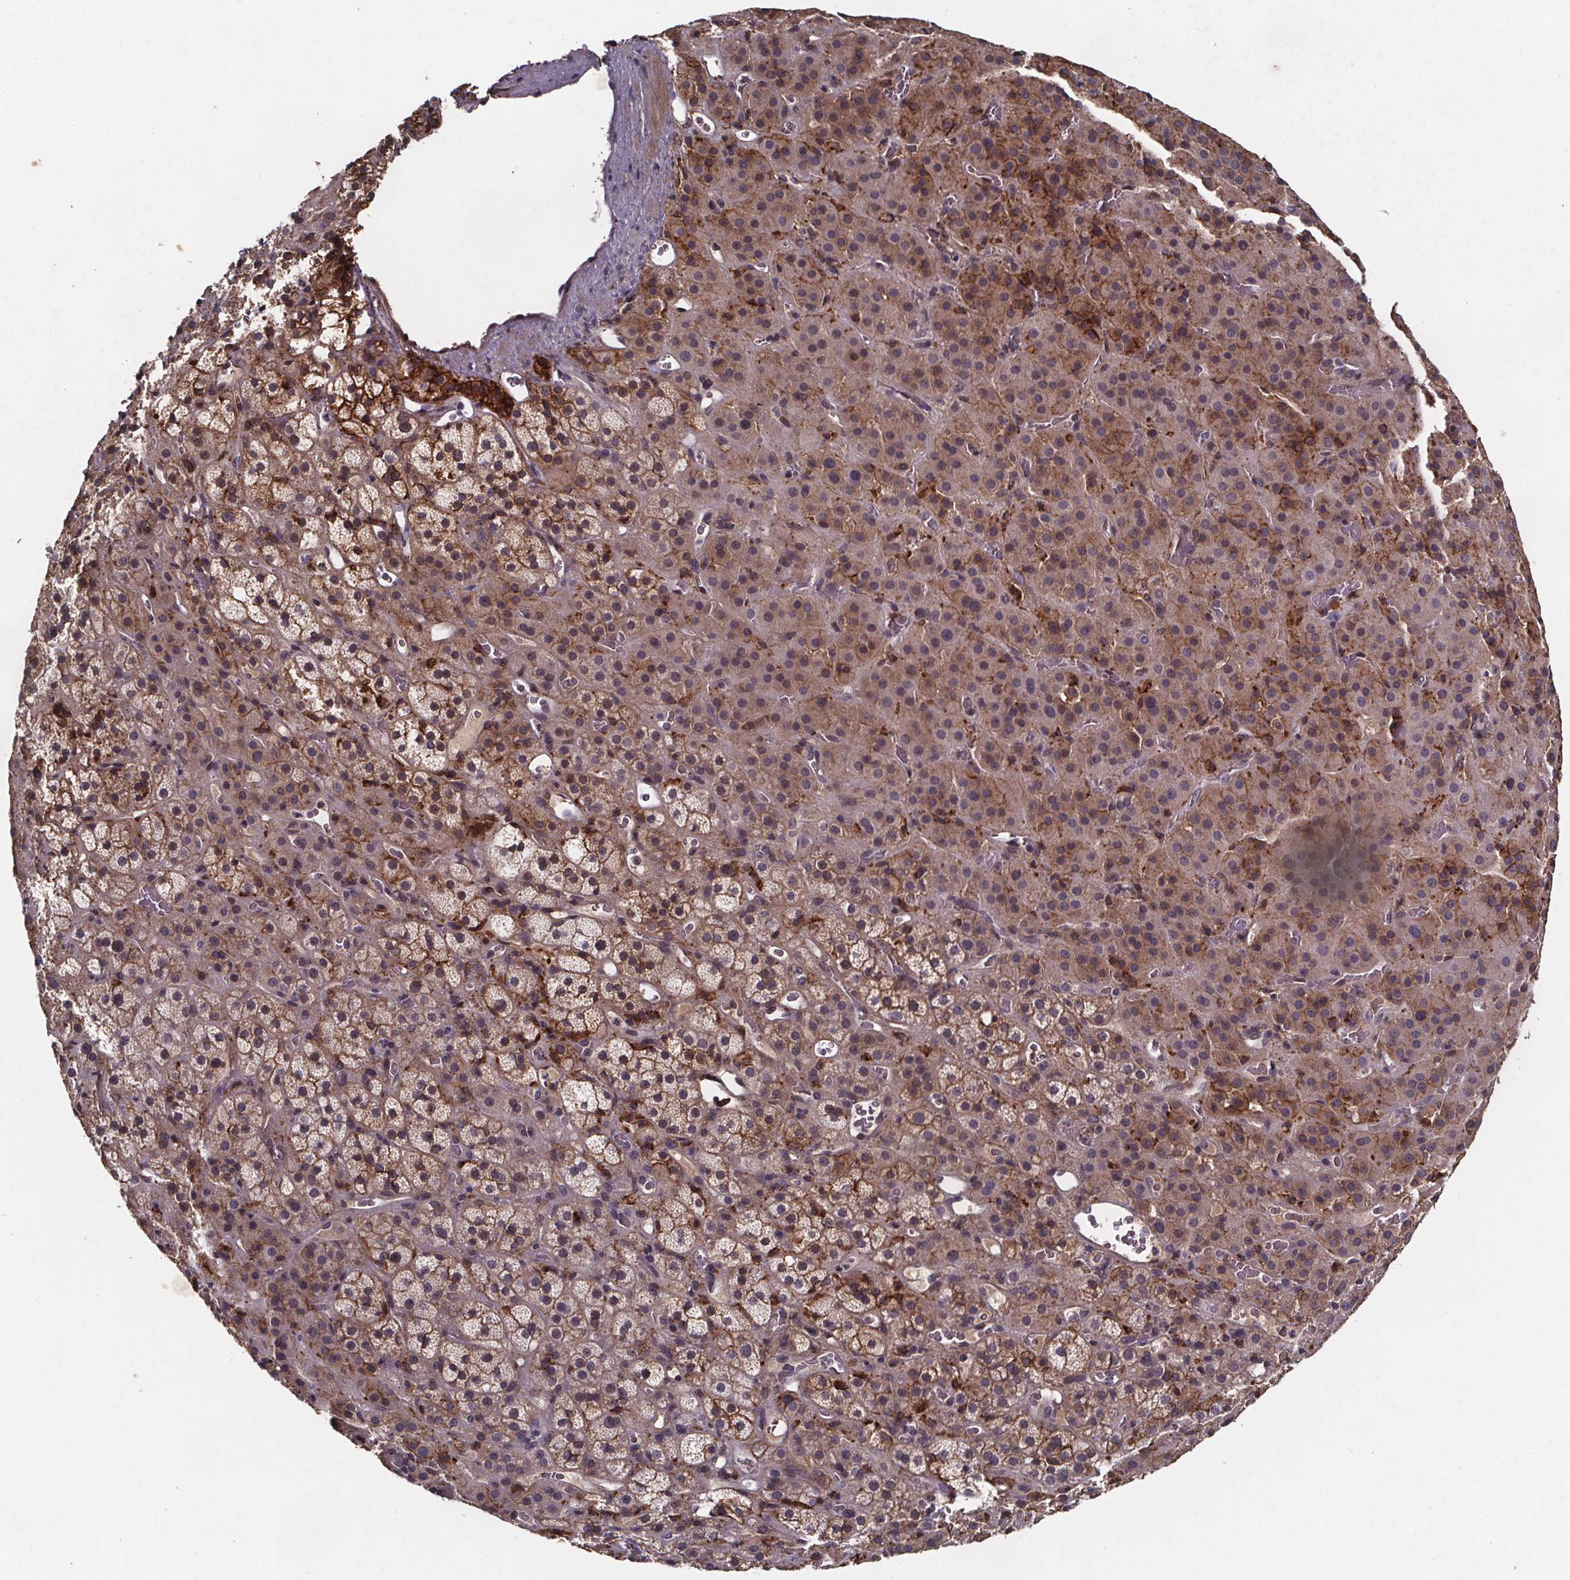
{"staining": {"intensity": "moderate", "quantity": ">75%", "location": "cytoplasmic/membranous"}, "tissue": "adrenal gland", "cell_type": "Glandular cells", "image_type": "normal", "snomed": [{"axis": "morphology", "description": "Normal tissue, NOS"}, {"axis": "topography", "description": "Adrenal gland"}], "caption": "High-magnification brightfield microscopy of benign adrenal gland stained with DAB (3,3'-diaminobenzidine) (brown) and counterstained with hematoxylin (blue). glandular cells exhibit moderate cytoplasmic/membranous positivity is identified in about>75% of cells. (DAB (3,3'-diaminobenzidine) IHC, brown staining for protein, blue staining for nuclei).", "gene": "FASTKD3", "patient": {"sex": "male", "age": 57}}